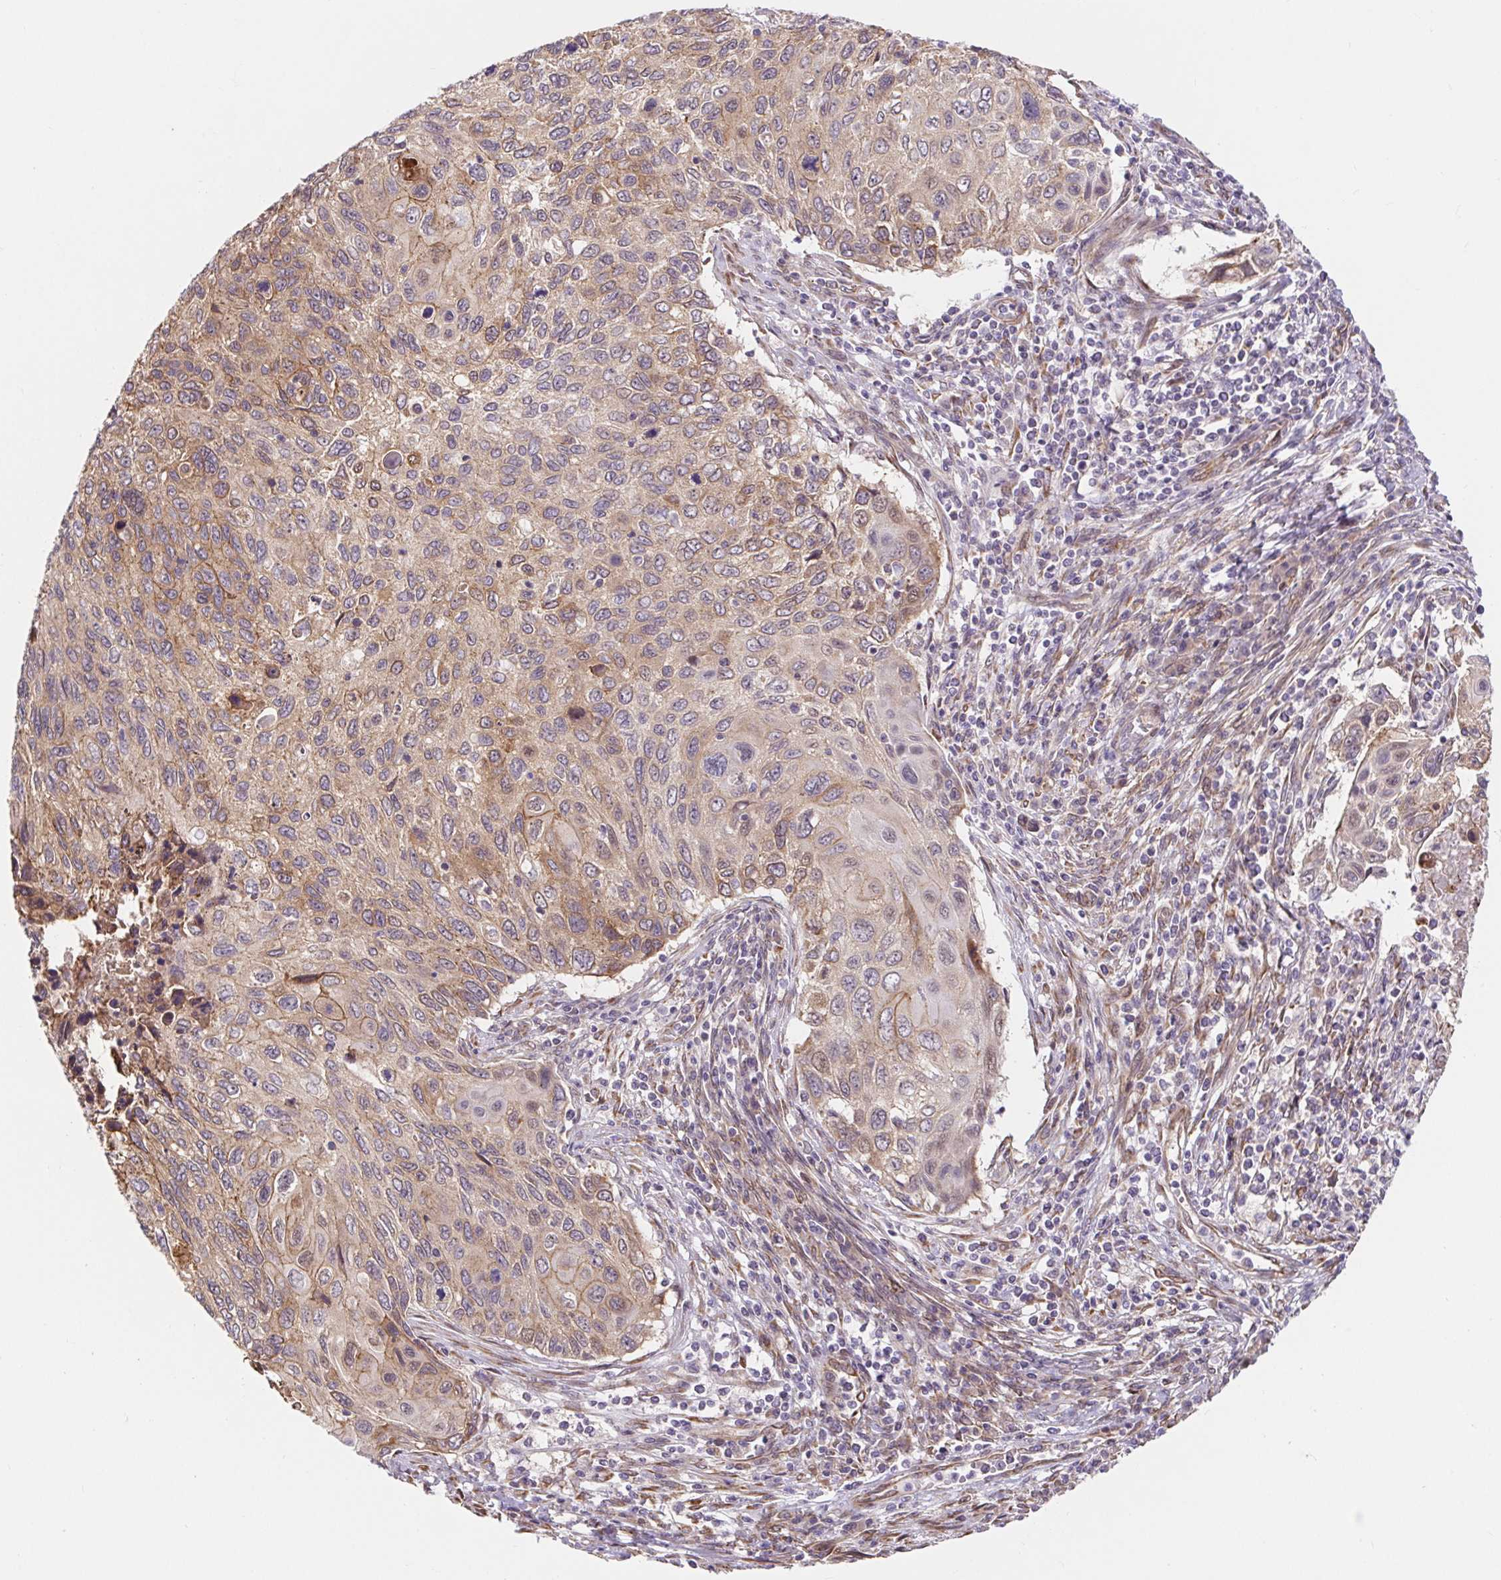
{"staining": {"intensity": "weak", "quantity": "25%-75%", "location": "cytoplasmic/membranous"}, "tissue": "cervical cancer", "cell_type": "Tumor cells", "image_type": "cancer", "snomed": [{"axis": "morphology", "description": "Squamous cell carcinoma, NOS"}, {"axis": "topography", "description": "Cervix"}], "caption": "A brown stain shows weak cytoplasmic/membranous staining of a protein in human cervical squamous cell carcinoma tumor cells. Ihc stains the protein in brown and the nuclei are stained blue.", "gene": "LYPD5", "patient": {"sex": "female", "age": 70}}